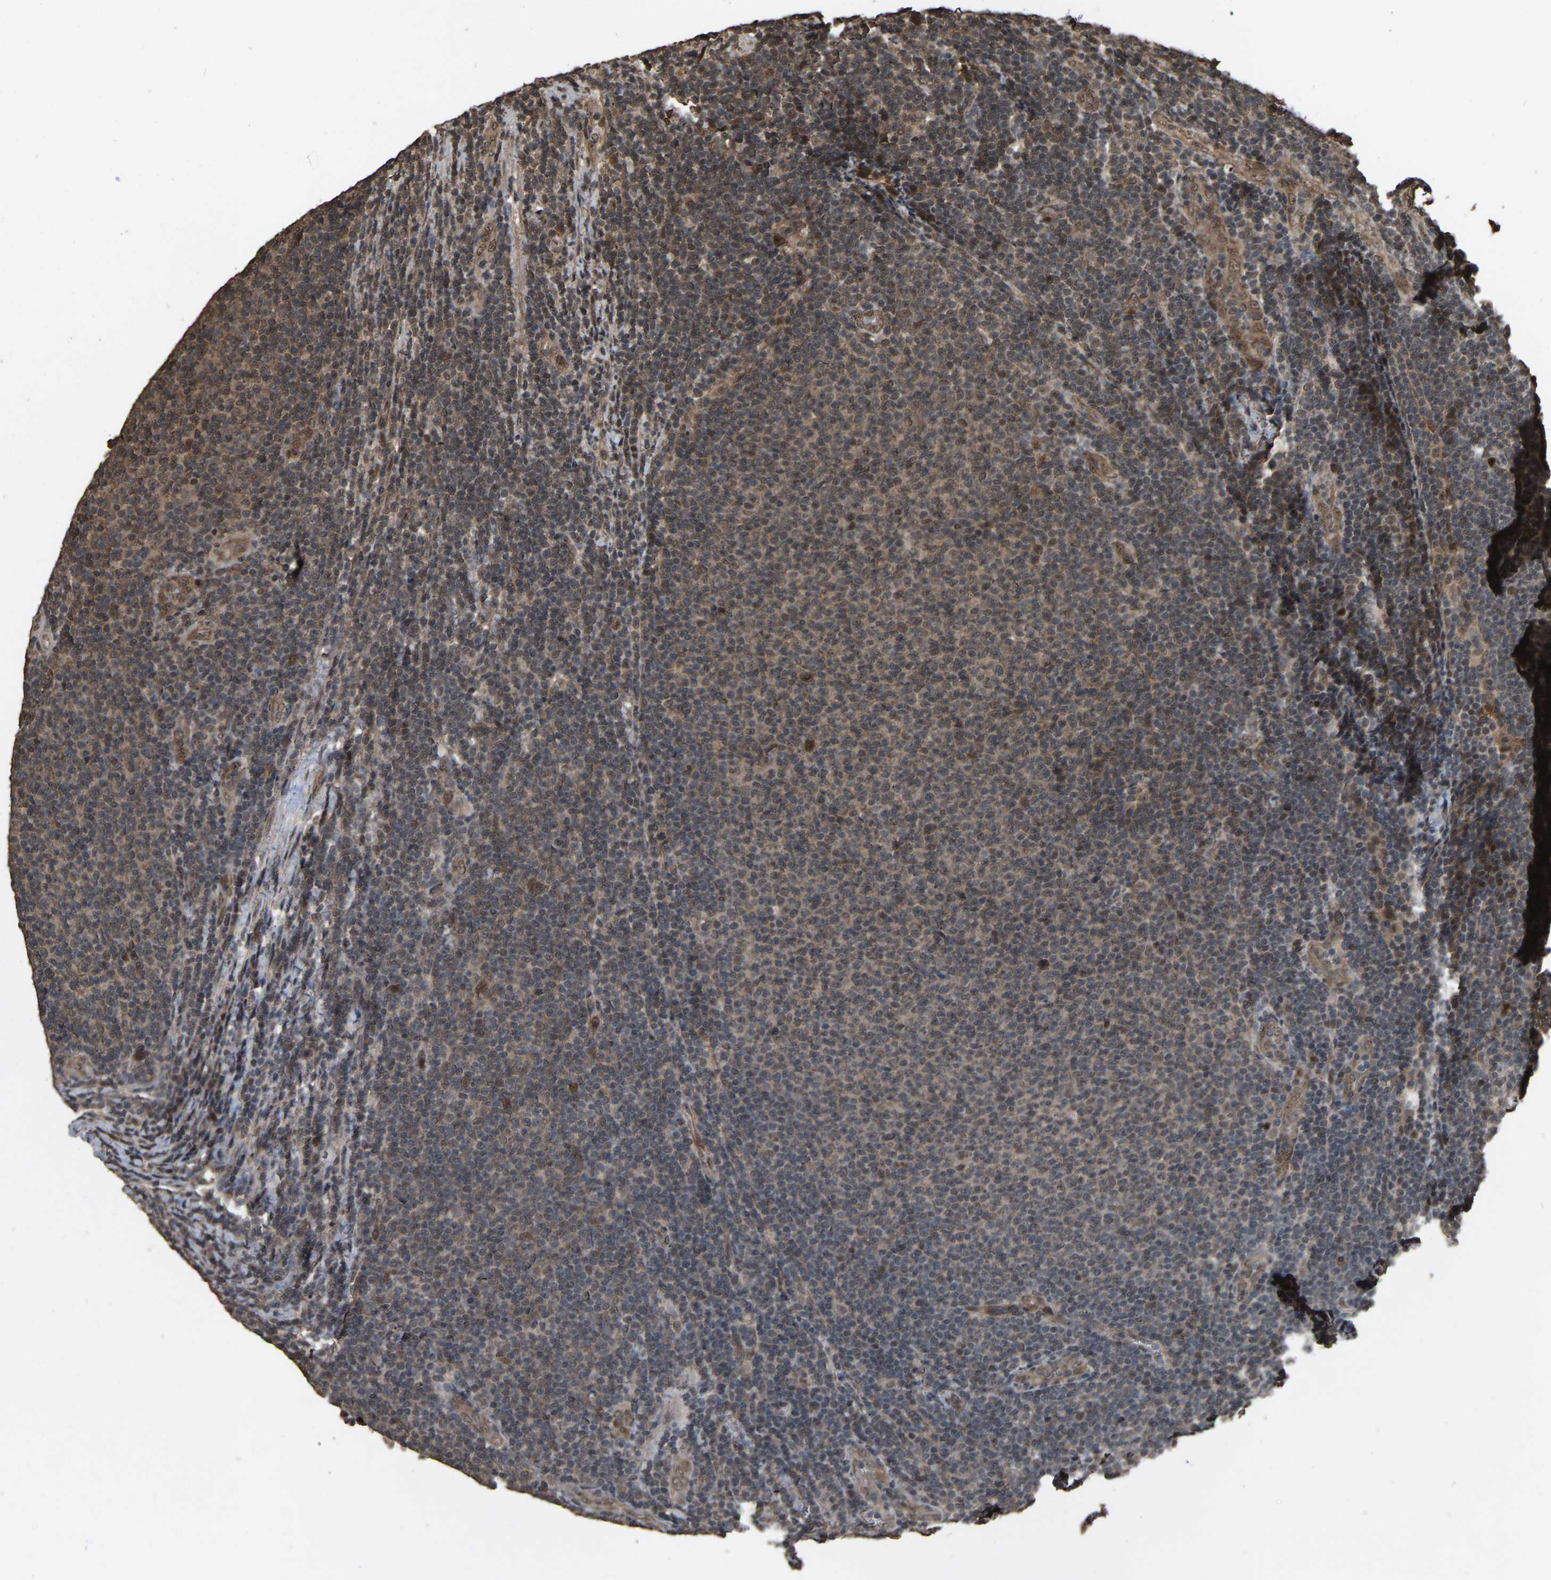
{"staining": {"intensity": "moderate", "quantity": "<25%", "location": "cytoplasmic/membranous"}, "tissue": "lymphoma", "cell_type": "Tumor cells", "image_type": "cancer", "snomed": [{"axis": "morphology", "description": "Malignant lymphoma, non-Hodgkin's type, Low grade"}, {"axis": "topography", "description": "Lymph node"}], "caption": "A brown stain highlights moderate cytoplasmic/membranous expression of a protein in lymphoma tumor cells. (Brightfield microscopy of DAB IHC at high magnification).", "gene": "ARHGAP23", "patient": {"sex": "male", "age": 66}}